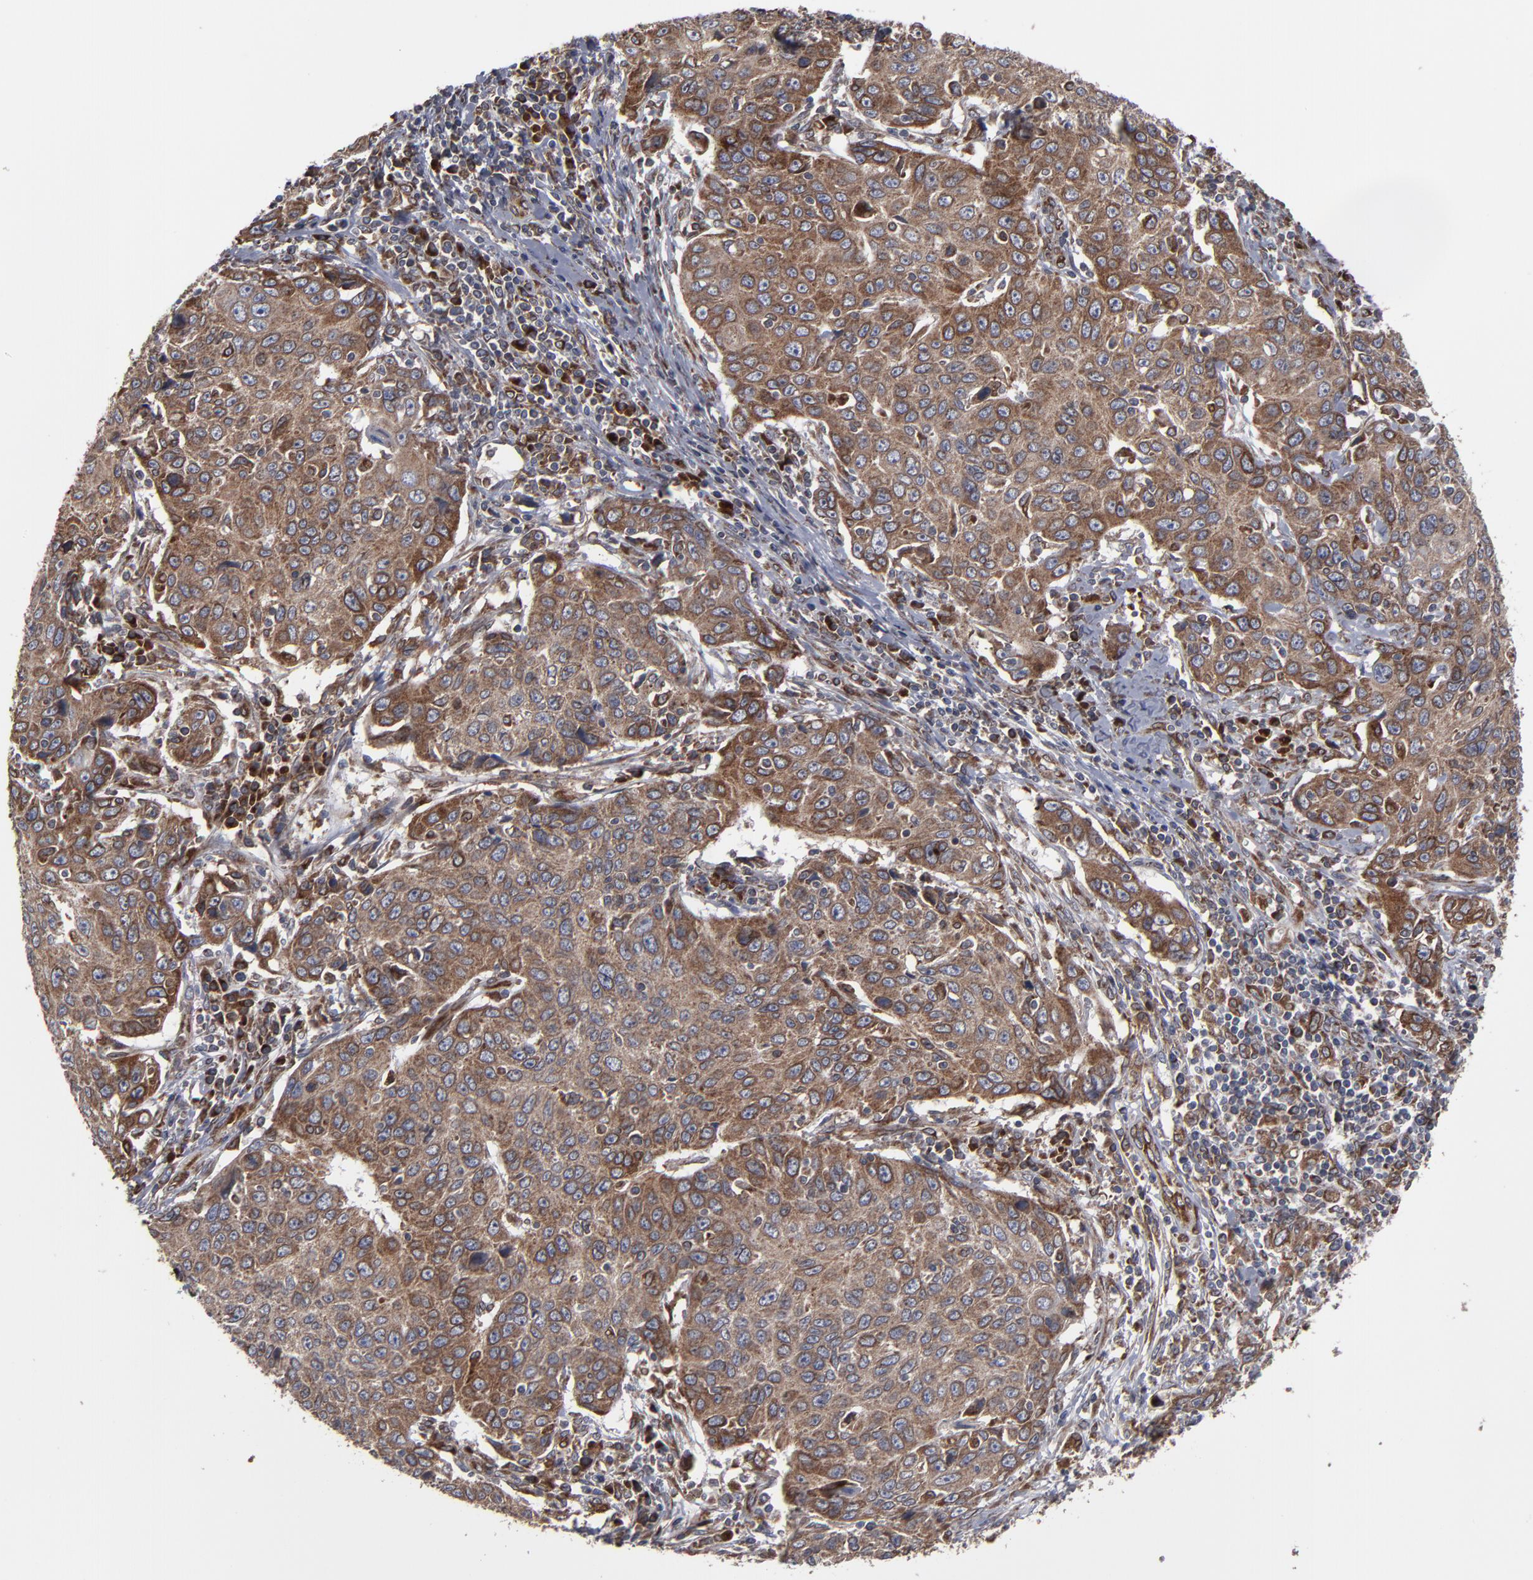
{"staining": {"intensity": "moderate", "quantity": ">75%", "location": "cytoplasmic/membranous"}, "tissue": "cervical cancer", "cell_type": "Tumor cells", "image_type": "cancer", "snomed": [{"axis": "morphology", "description": "Squamous cell carcinoma, NOS"}, {"axis": "topography", "description": "Cervix"}], "caption": "Immunohistochemical staining of cervical squamous cell carcinoma shows moderate cytoplasmic/membranous protein staining in approximately >75% of tumor cells. (DAB (3,3'-diaminobenzidine) = brown stain, brightfield microscopy at high magnification).", "gene": "CNIH1", "patient": {"sex": "female", "age": 53}}